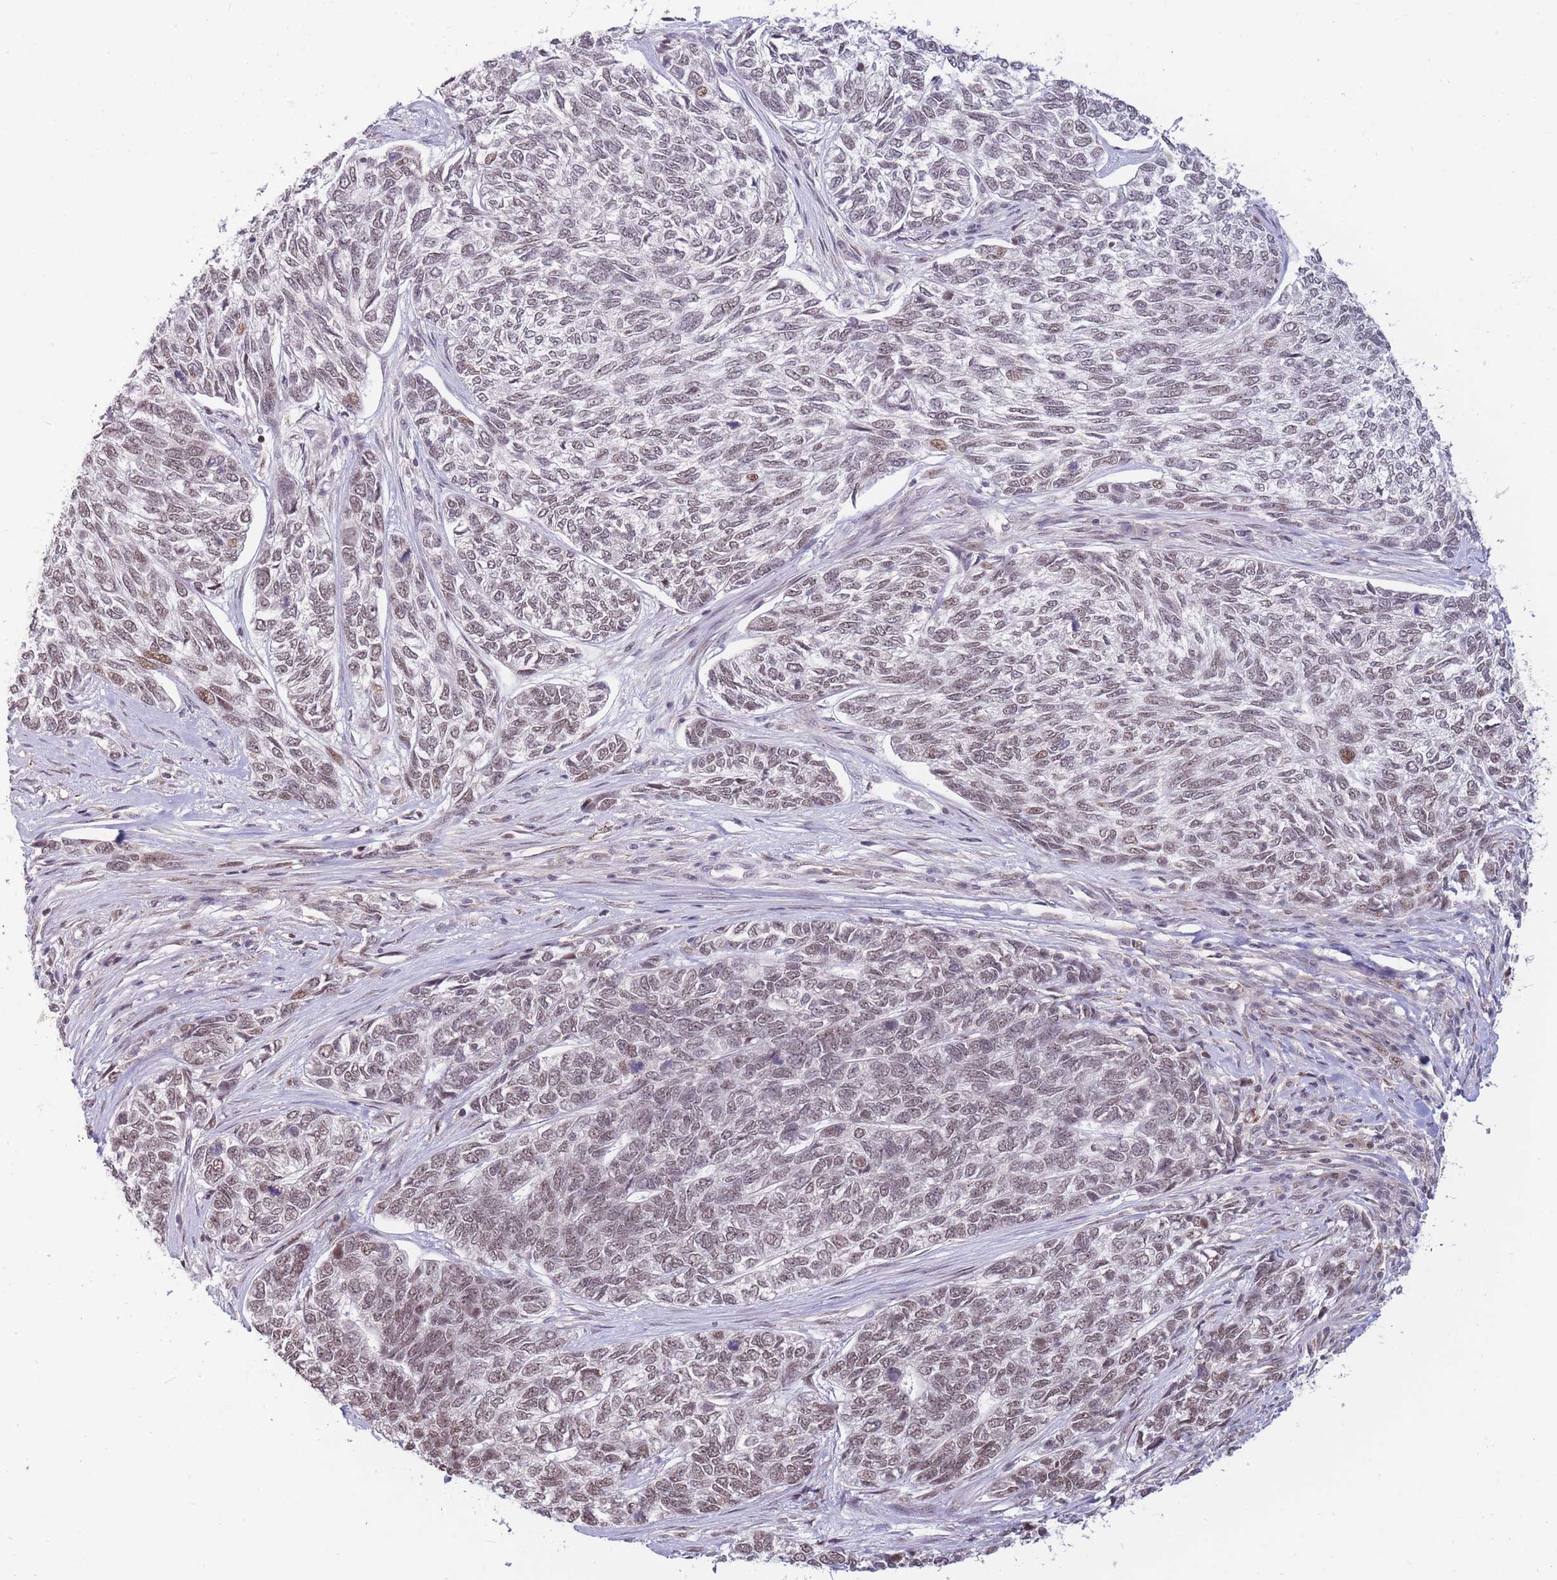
{"staining": {"intensity": "moderate", "quantity": "<25%", "location": "nuclear"}, "tissue": "skin cancer", "cell_type": "Tumor cells", "image_type": "cancer", "snomed": [{"axis": "morphology", "description": "Basal cell carcinoma"}, {"axis": "topography", "description": "Skin"}], "caption": "DAB (3,3'-diaminobenzidine) immunohistochemical staining of skin cancer (basal cell carcinoma) reveals moderate nuclear protein expression in approximately <25% of tumor cells.", "gene": "TARBP2", "patient": {"sex": "female", "age": 65}}